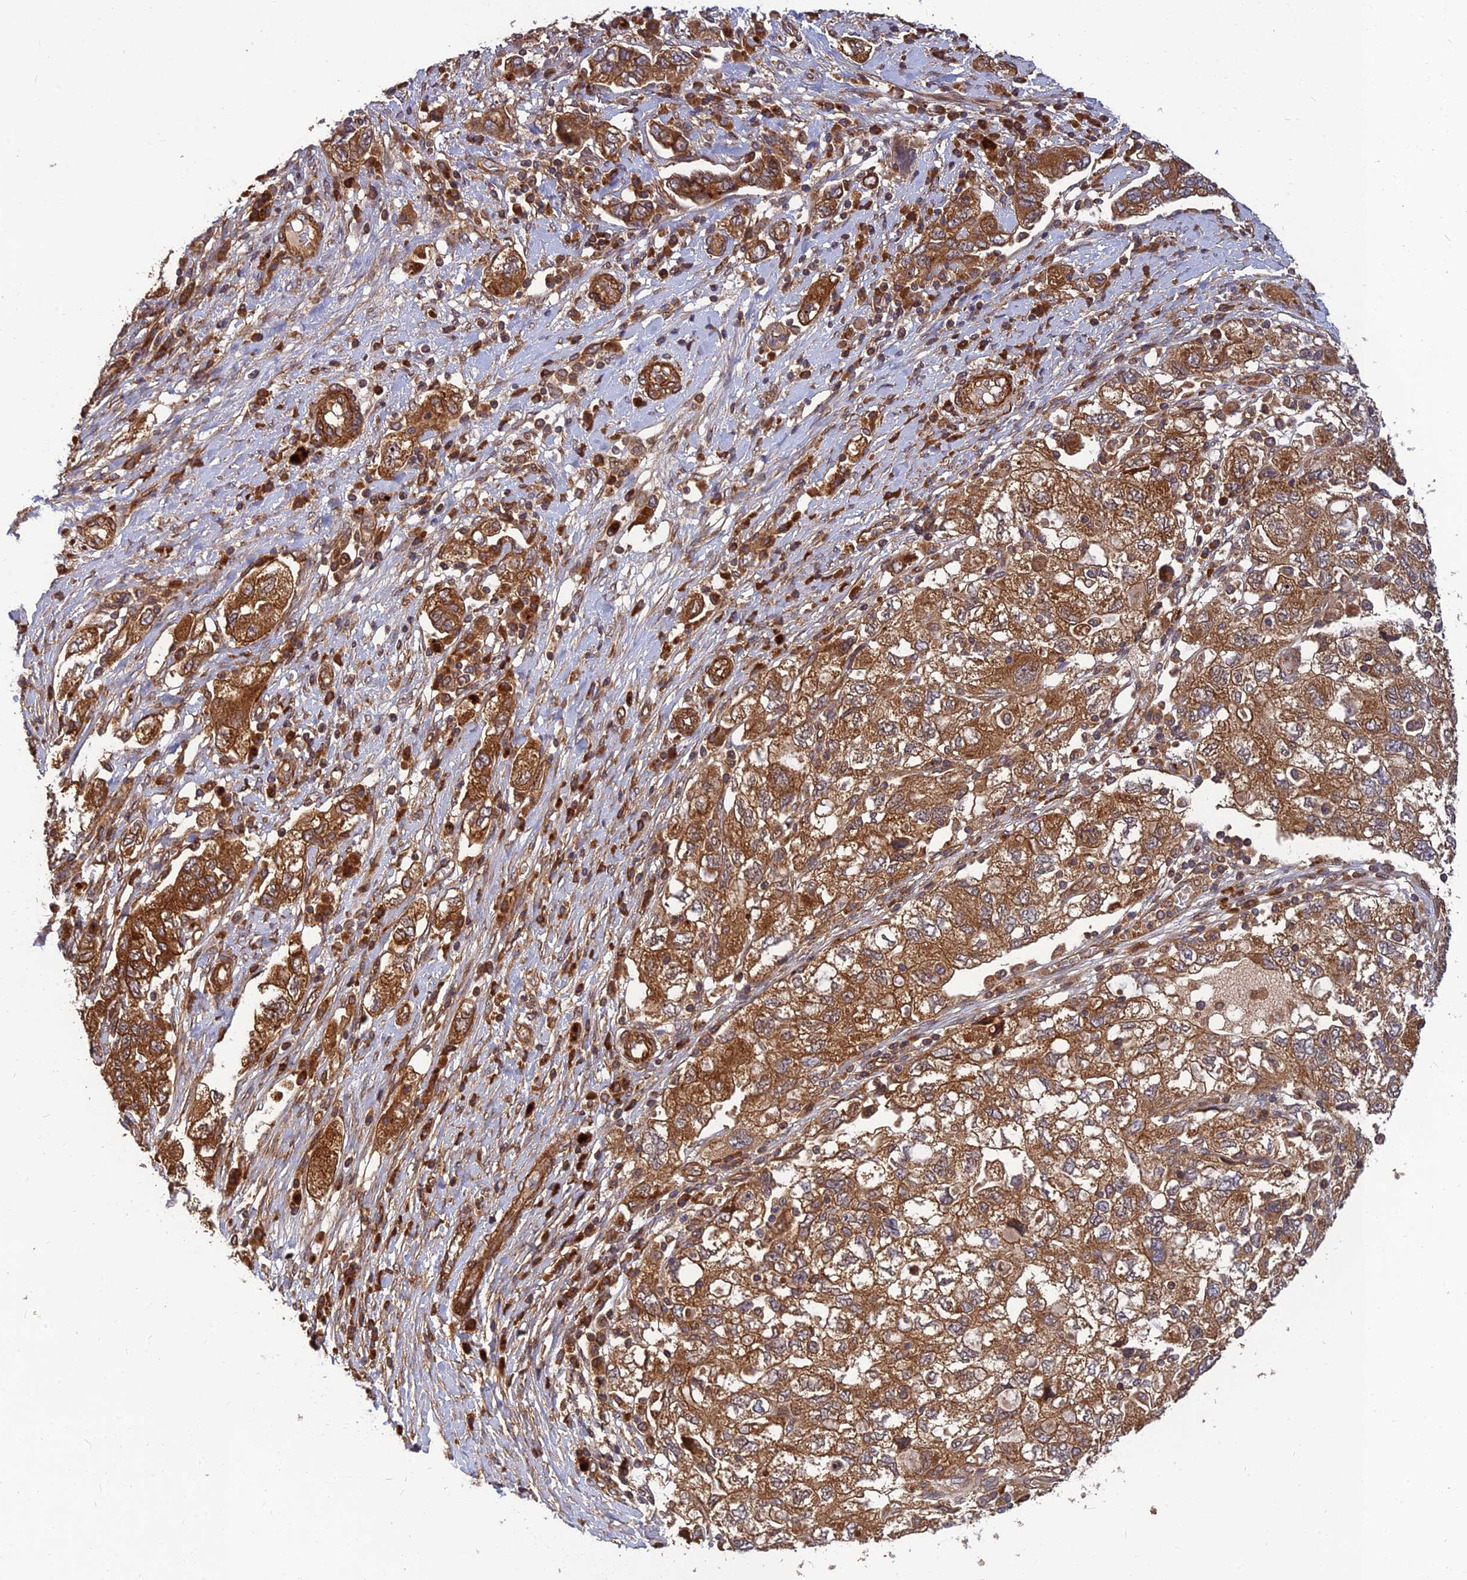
{"staining": {"intensity": "moderate", "quantity": ">75%", "location": "cytoplasmic/membranous"}, "tissue": "ovarian cancer", "cell_type": "Tumor cells", "image_type": "cancer", "snomed": [{"axis": "morphology", "description": "Carcinoma, NOS"}, {"axis": "morphology", "description": "Cystadenocarcinoma, serous, NOS"}, {"axis": "topography", "description": "Ovary"}], "caption": "The photomicrograph displays a brown stain indicating the presence of a protein in the cytoplasmic/membranous of tumor cells in ovarian serous cystadenocarcinoma.", "gene": "RELCH", "patient": {"sex": "female", "age": 69}}